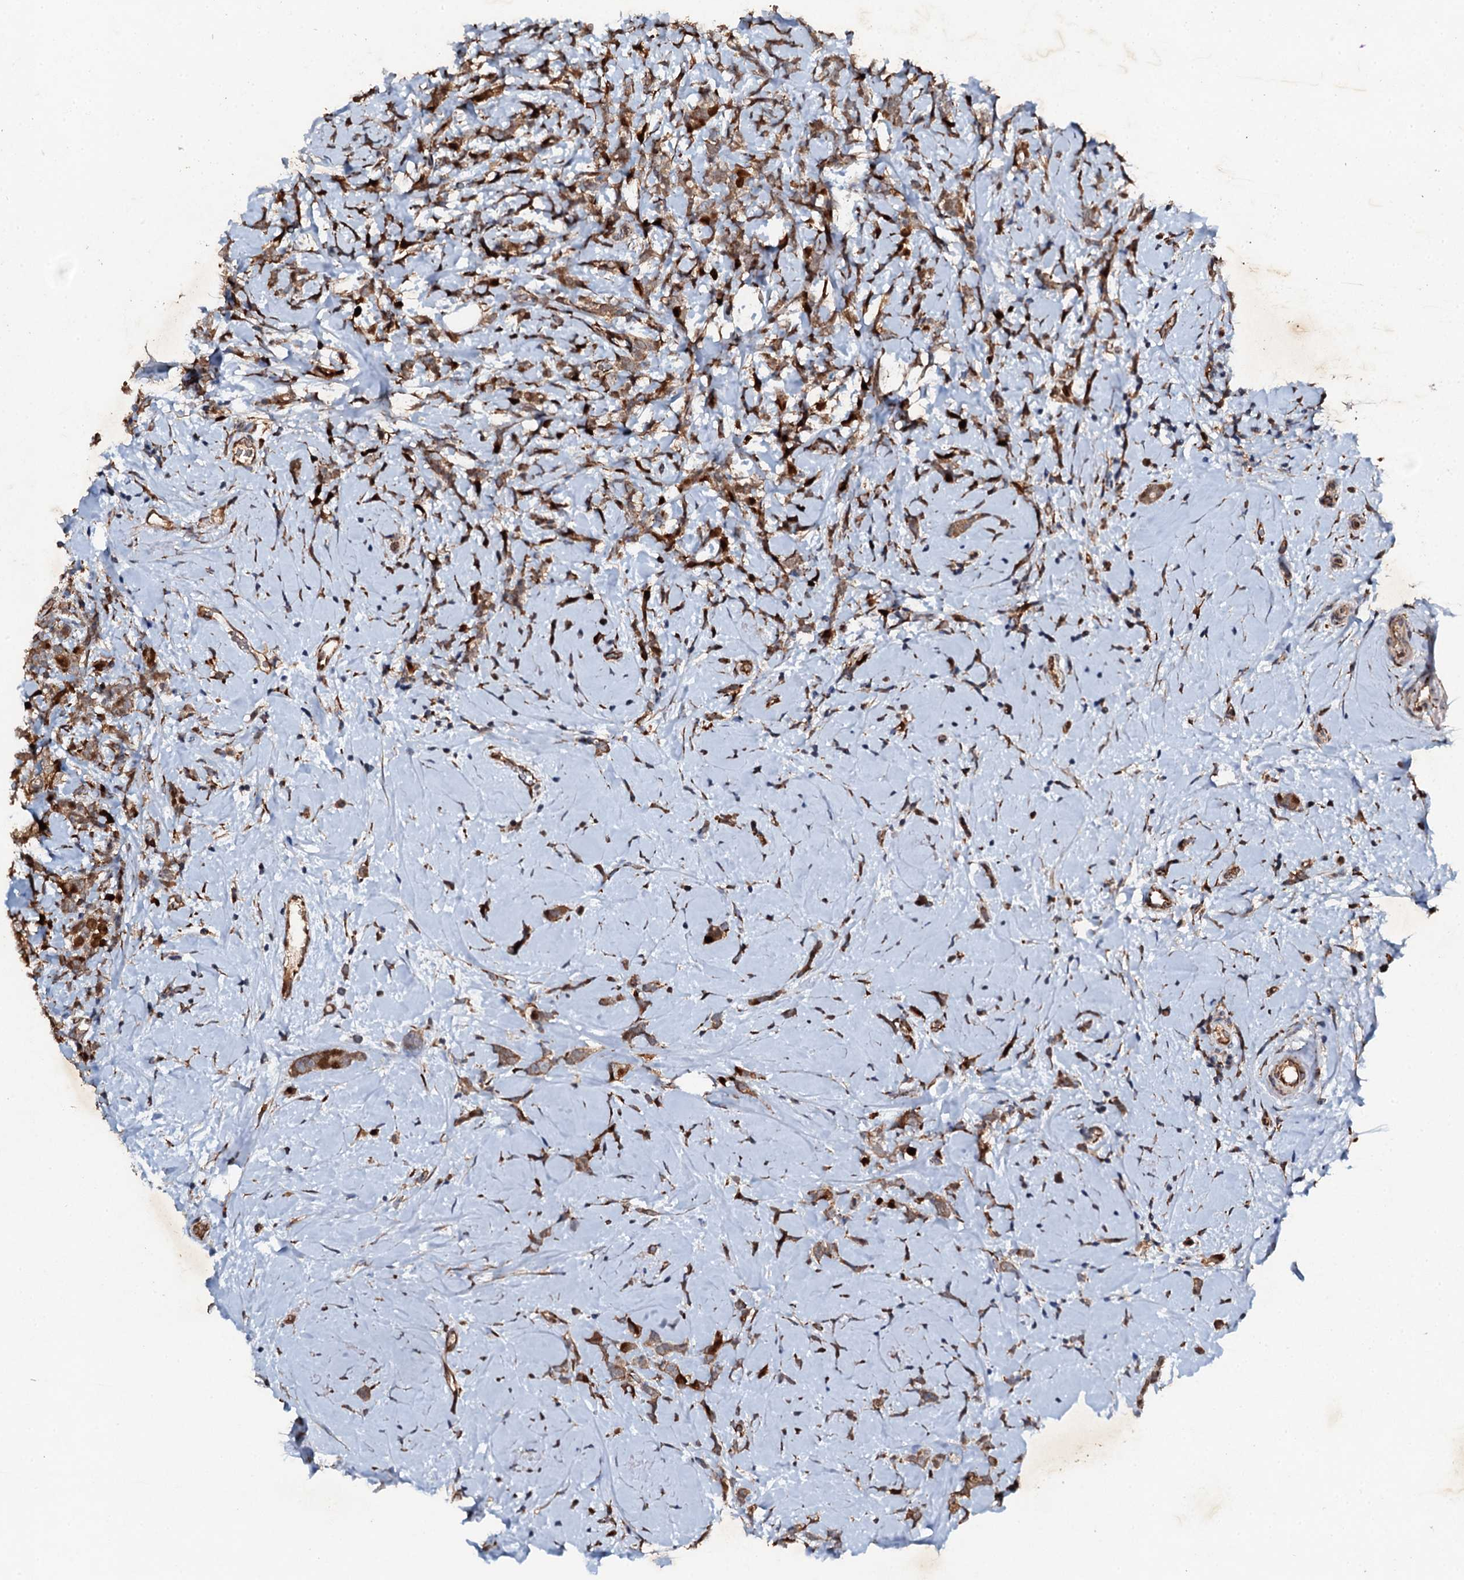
{"staining": {"intensity": "moderate", "quantity": ">75%", "location": "cytoplasmic/membranous,nuclear"}, "tissue": "breast cancer", "cell_type": "Tumor cells", "image_type": "cancer", "snomed": [{"axis": "morphology", "description": "Lobular carcinoma"}, {"axis": "topography", "description": "Breast"}], "caption": "The histopathology image reveals staining of breast cancer, revealing moderate cytoplasmic/membranous and nuclear protein staining (brown color) within tumor cells.", "gene": "ADAMTS10", "patient": {"sex": "female", "age": 58}}